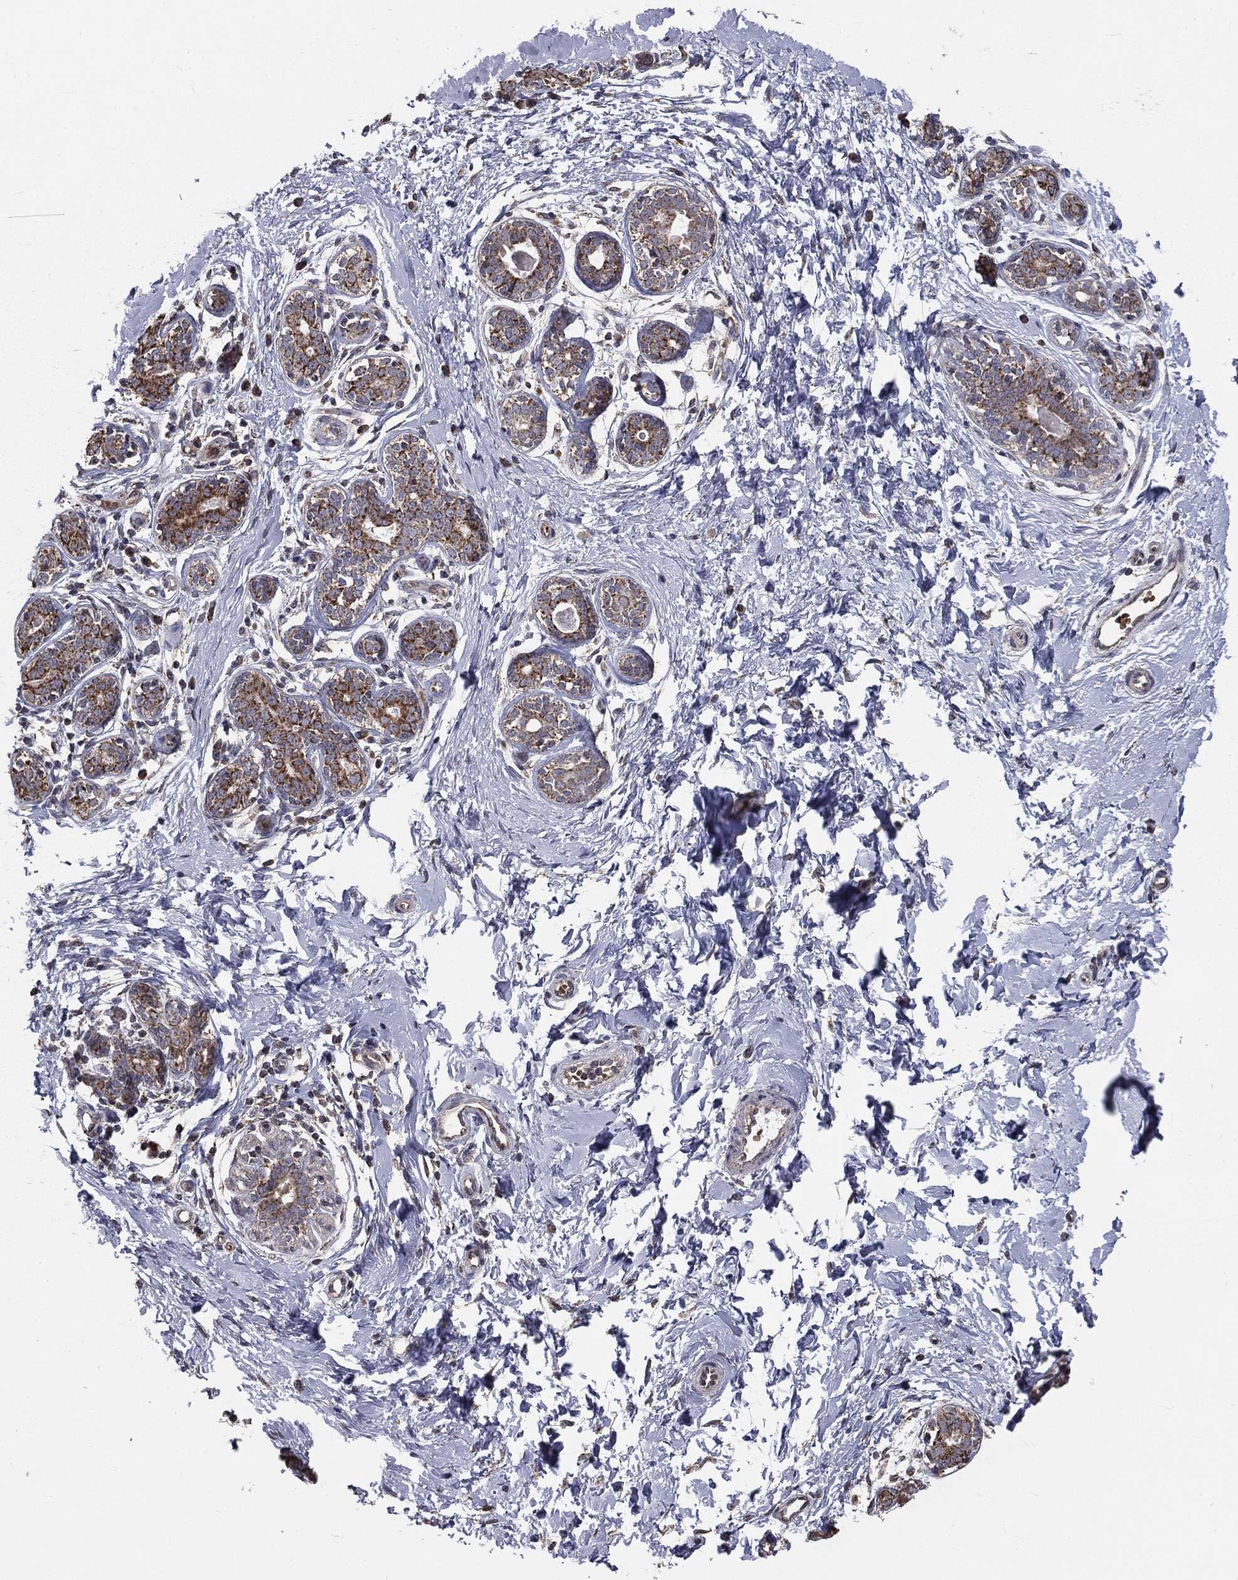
{"staining": {"intensity": "negative", "quantity": "none", "location": "none"}, "tissue": "breast", "cell_type": "Adipocytes", "image_type": "normal", "snomed": [{"axis": "morphology", "description": "Normal tissue, NOS"}, {"axis": "topography", "description": "Breast"}], "caption": "The immunohistochemistry (IHC) micrograph has no significant expression in adipocytes of breast. (DAB (3,3'-diaminobenzidine) immunohistochemistry (IHC) visualized using brightfield microscopy, high magnification).", "gene": "MRPL46", "patient": {"sex": "female", "age": 37}}